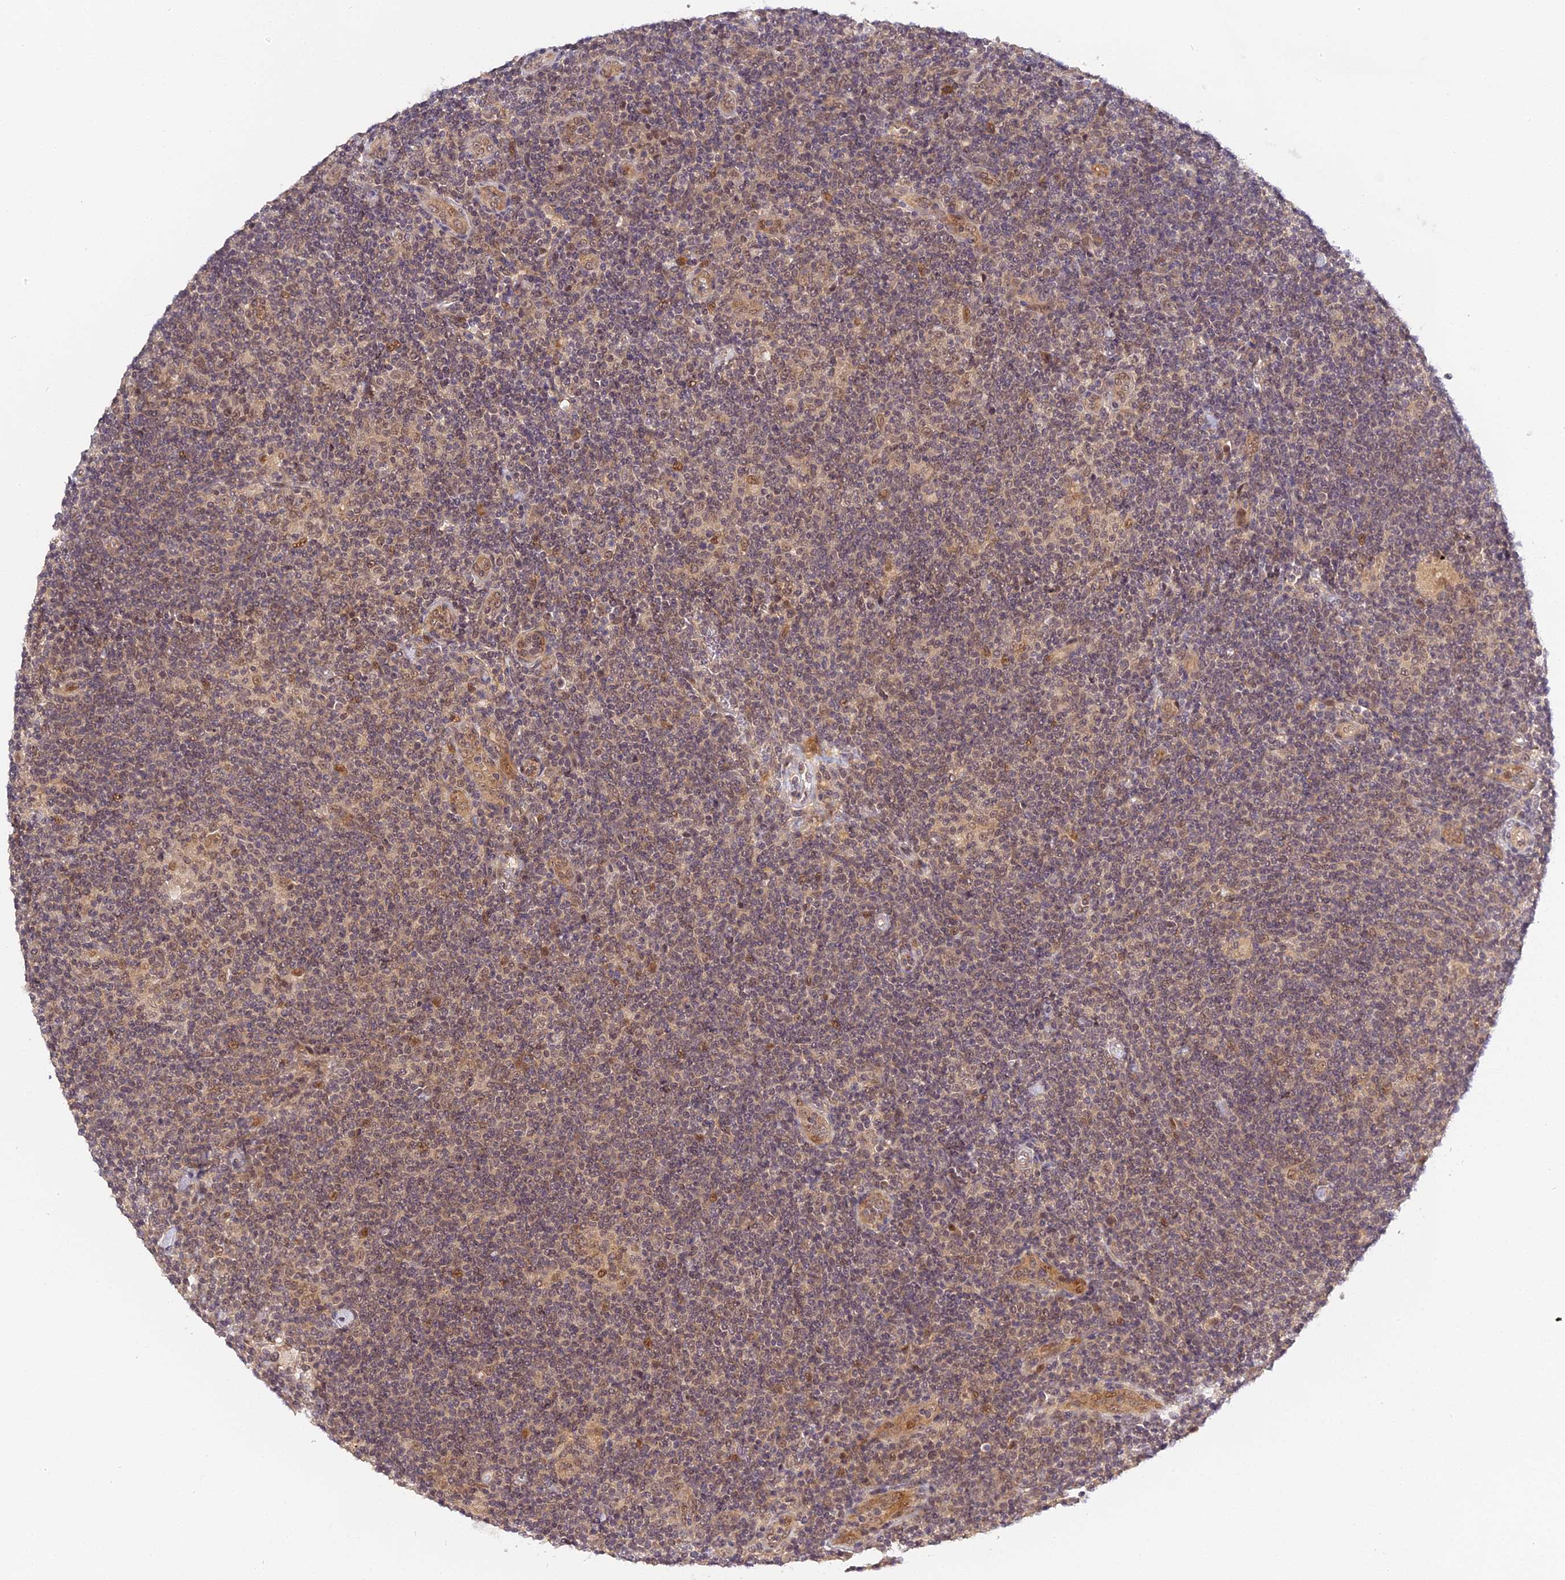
{"staining": {"intensity": "weak", "quantity": "<25%", "location": "nuclear"}, "tissue": "lymphoma", "cell_type": "Tumor cells", "image_type": "cancer", "snomed": [{"axis": "morphology", "description": "Hodgkin's disease, NOS"}, {"axis": "topography", "description": "Lymph node"}], "caption": "This is an IHC micrograph of human lymphoma. There is no expression in tumor cells.", "gene": "IMPACT", "patient": {"sex": "female", "age": 57}}